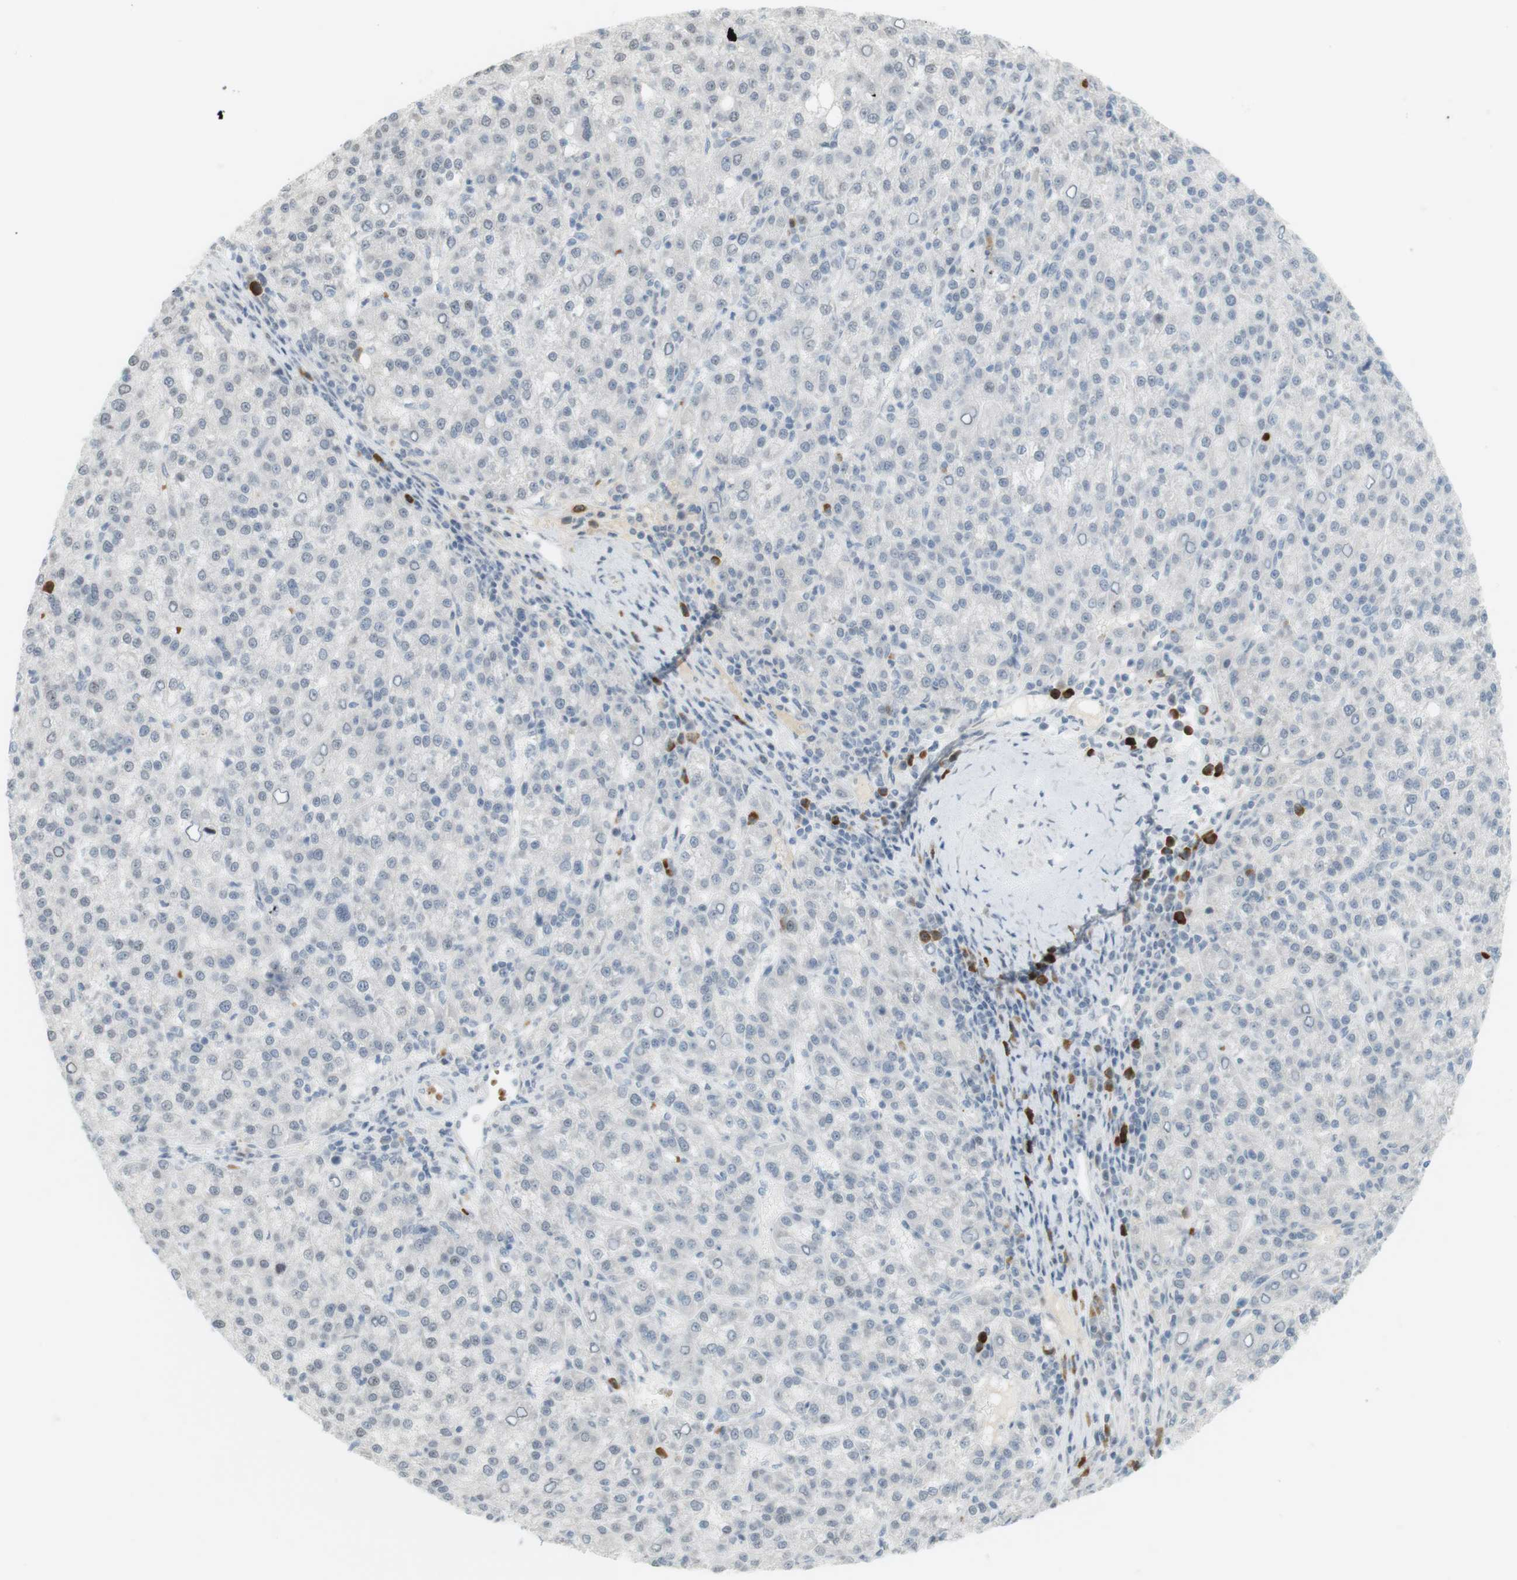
{"staining": {"intensity": "weak", "quantity": "<25%", "location": "nuclear"}, "tissue": "liver cancer", "cell_type": "Tumor cells", "image_type": "cancer", "snomed": [{"axis": "morphology", "description": "Carcinoma, Hepatocellular, NOS"}, {"axis": "topography", "description": "Liver"}], "caption": "Immunohistochemistry (IHC) of liver cancer shows no positivity in tumor cells.", "gene": "DMC1", "patient": {"sex": "female", "age": 58}}